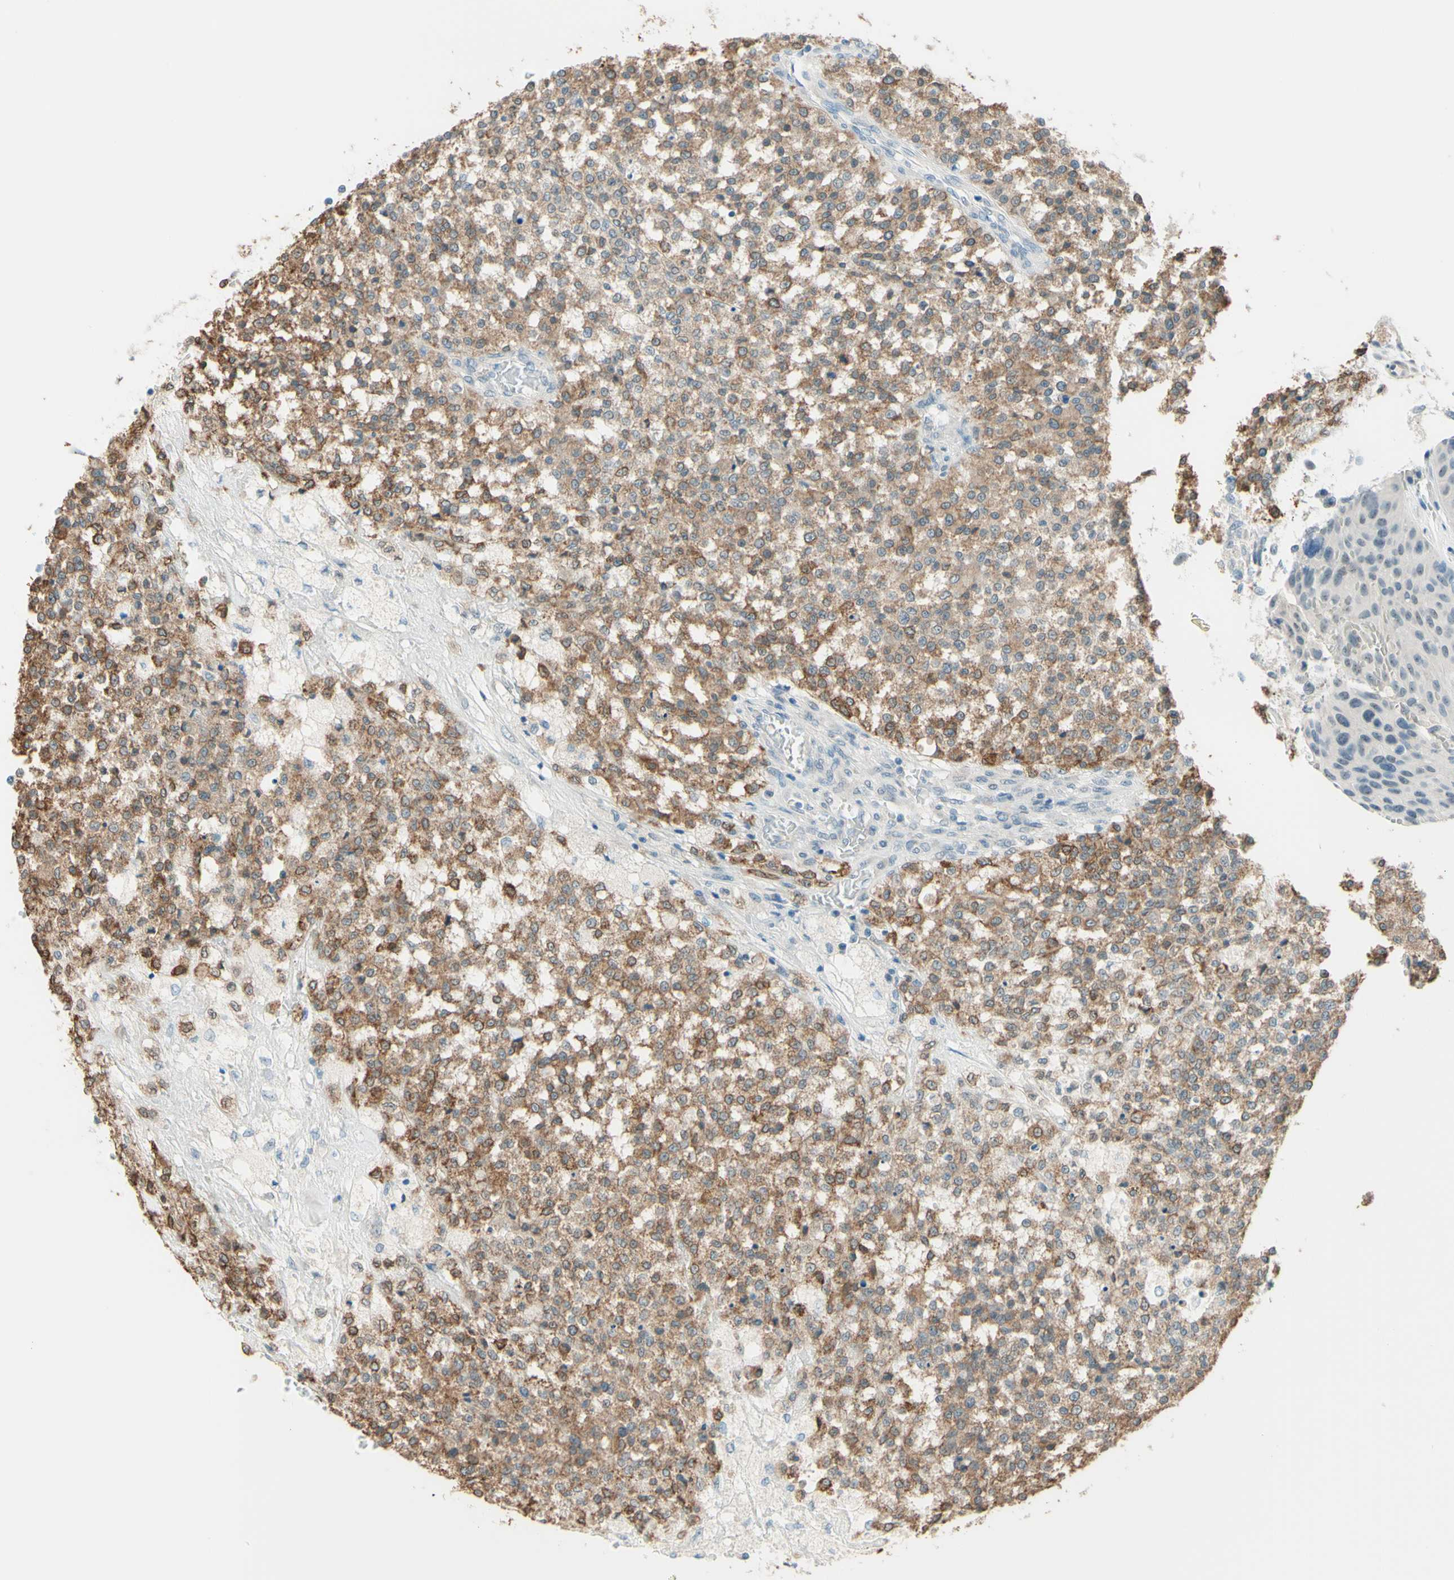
{"staining": {"intensity": "weak", "quantity": ">75%", "location": "cytoplasmic/membranous"}, "tissue": "testis cancer", "cell_type": "Tumor cells", "image_type": "cancer", "snomed": [{"axis": "morphology", "description": "Seminoma, NOS"}, {"axis": "topography", "description": "Testis"}], "caption": "Testis cancer (seminoma) tissue exhibits weak cytoplasmic/membranous expression in about >75% of tumor cells, visualized by immunohistochemistry. (Brightfield microscopy of DAB IHC at high magnification).", "gene": "JPH1", "patient": {"sex": "male", "age": 59}}